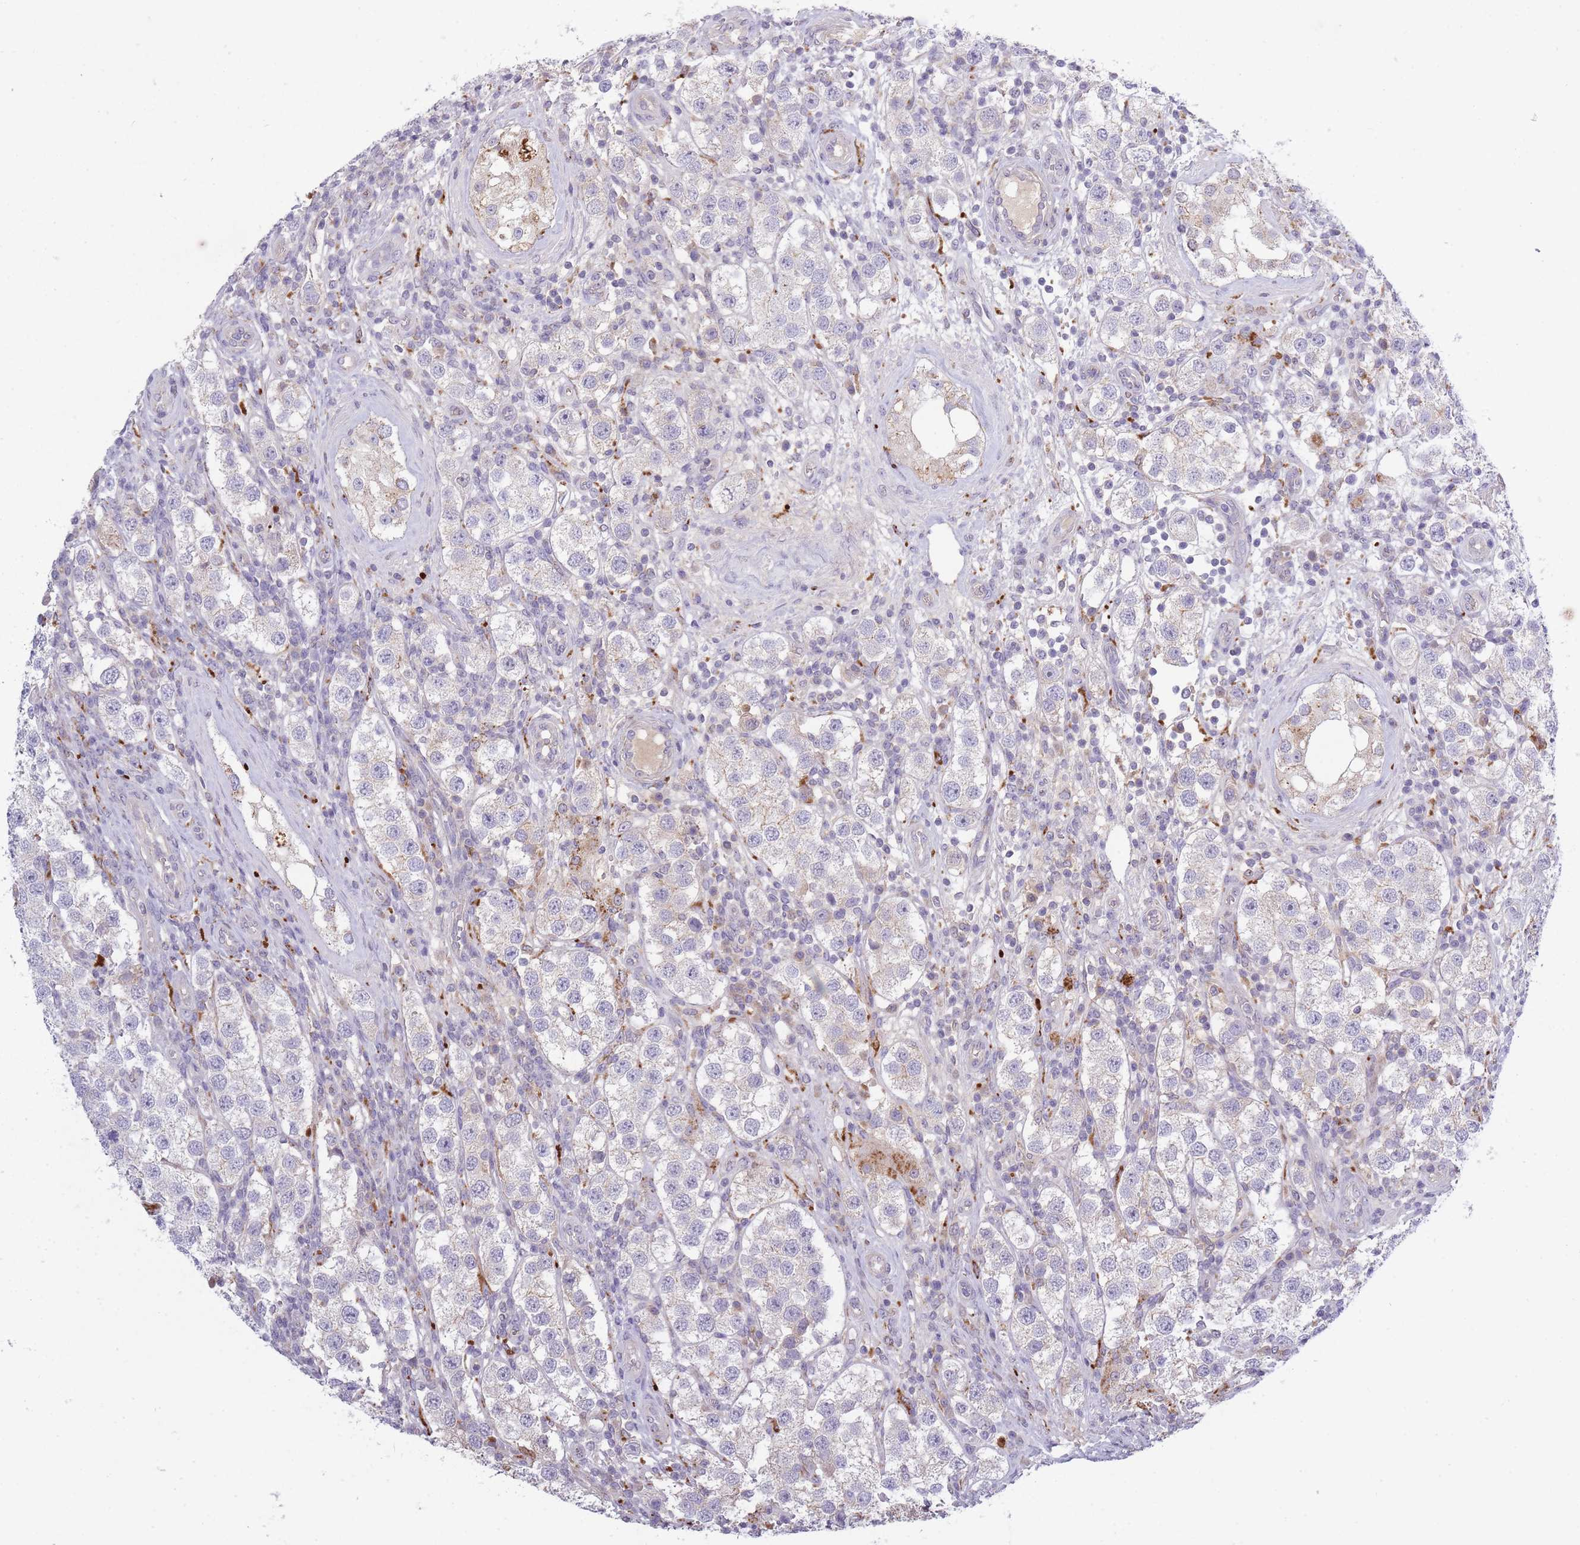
{"staining": {"intensity": "negative", "quantity": "none", "location": "none"}, "tissue": "testis cancer", "cell_type": "Tumor cells", "image_type": "cancer", "snomed": [{"axis": "morphology", "description": "Seminoma, NOS"}, {"axis": "topography", "description": "Testis"}], "caption": "Immunohistochemistry (IHC) photomicrograph of neoplastic tissue: human testis seminoma stained with DAB (3,3'-diaminobenzidine) demonstrates no significant protein expression in tumor cells.", "gene": "TRIM61", "patient": {"sex": "male", "age": 37}}